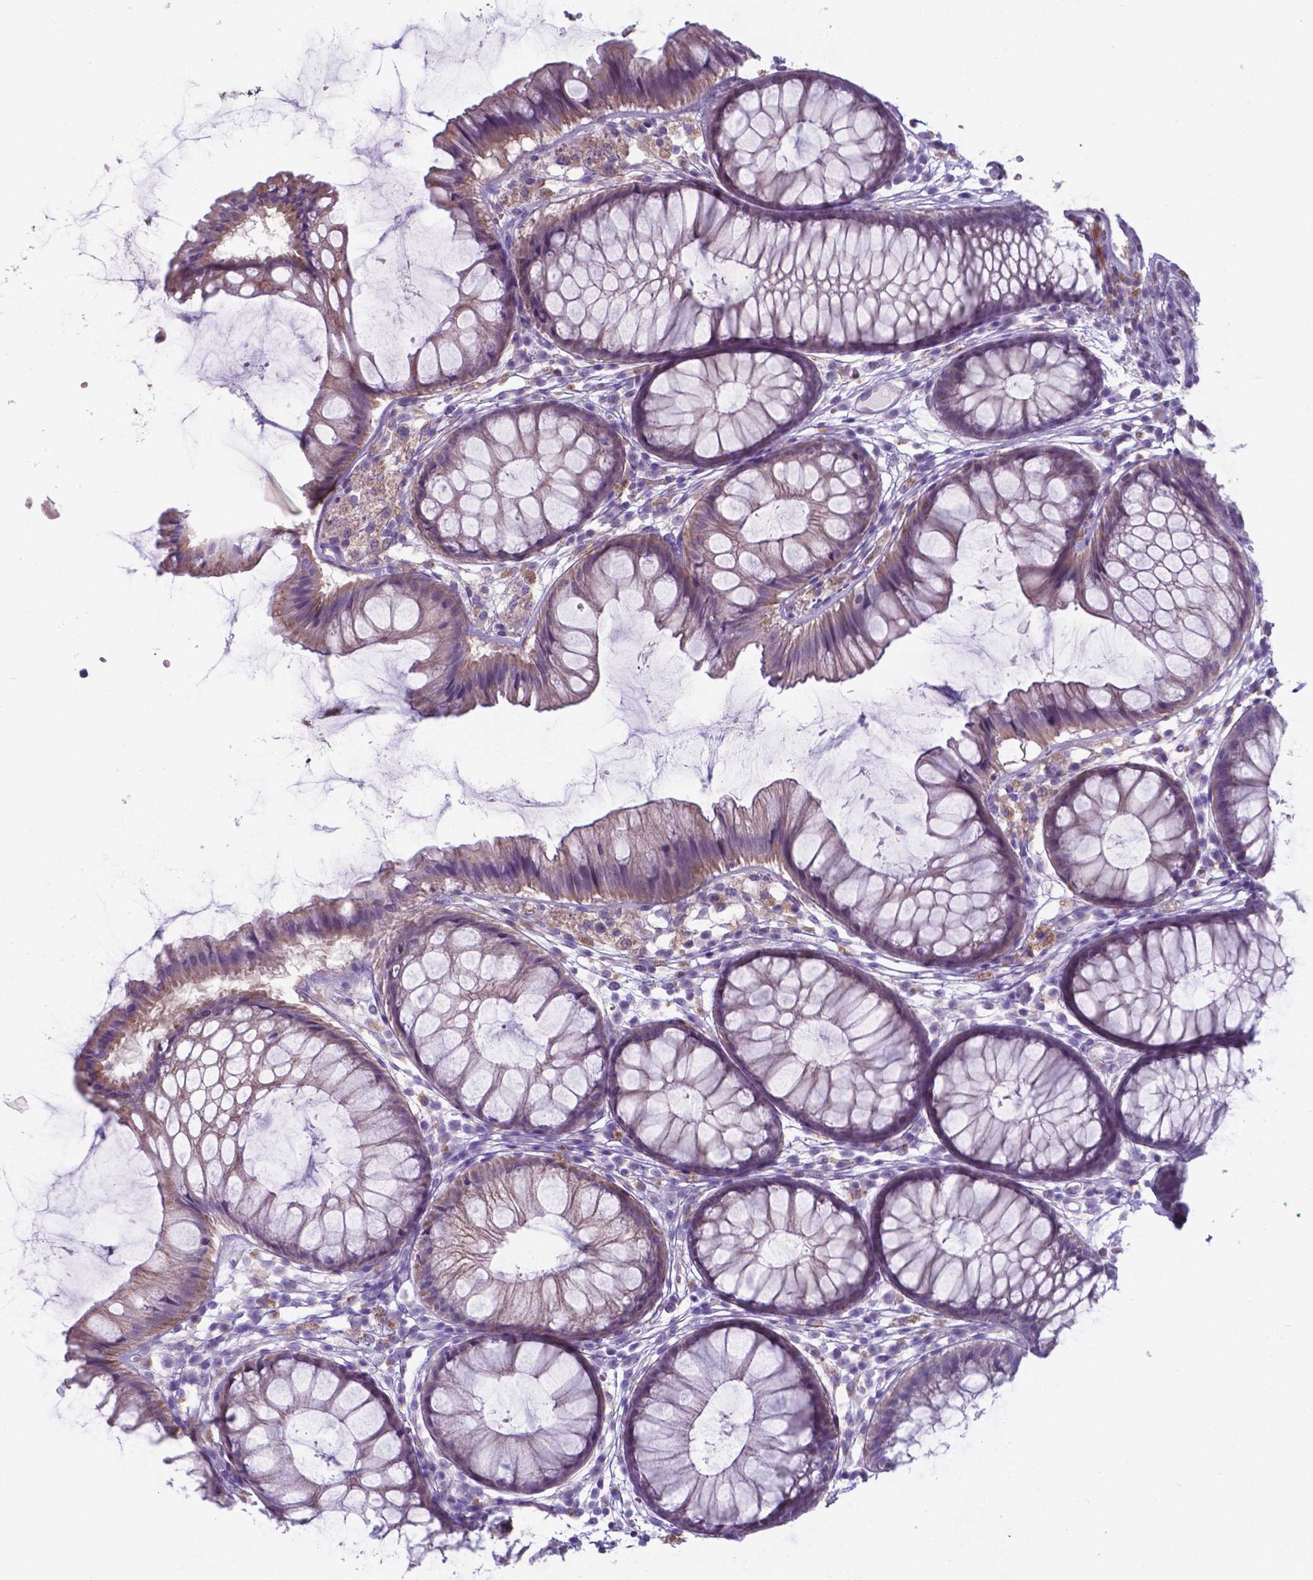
{"staining": {"intensity": "negative", "quantity": "none", "location": "none"}, "tissue": "colon", "cell_type": "Endothelial cells", "image_type": "normal", "snomed": [{"axis": "morphology", "description": "Normal tissue, NOS"}, {"axis": "morphology", "description": "Adenocarcinoma, NOS"}, {"axis": "topography", "description": "Colon"}], "caption": "IHC photomicrograph of normal colon: human colon stained with DAB (3,3'-diaminobenzidine) reveals no significant protein positivity in endothelial cells.", "gene": "AP5B1", "patient": {"sex": "male", "age": 65}}